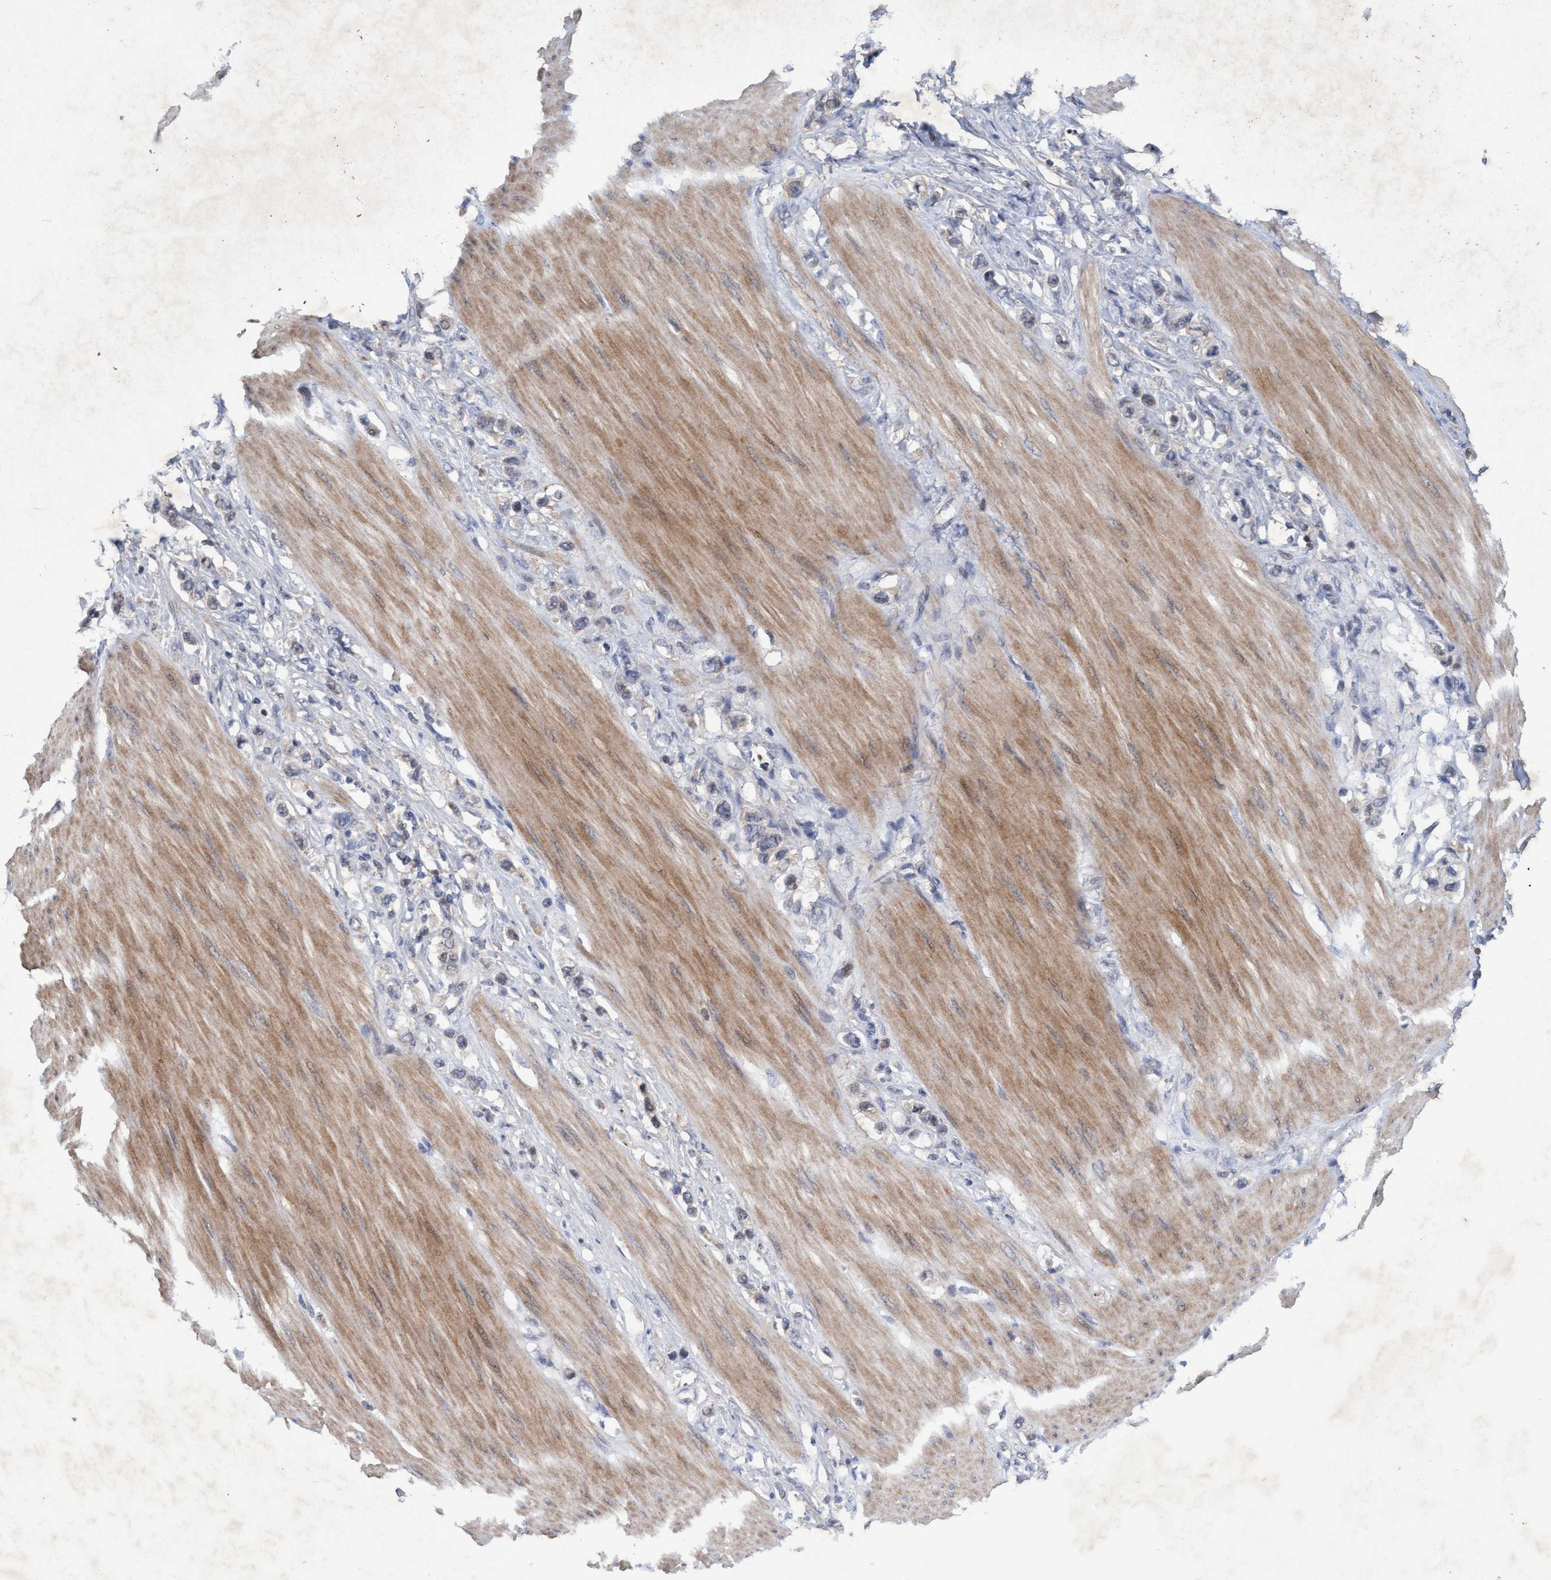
{"staining": {"intensity": "weak", "quantity": "<25%", "location": "cytoplasmic/membranous"}, "tissue": "stomach cancer", "cell_type": "Tumor cells", "image_type": "cancer", "snomed": [{"axis": "morphology", "description": "Adenocarcinoma, NOS"}, {"axis": "topography", "description": "Stomach"}], "caption": "Histopathology image shows no significant protein positivity in tumor cells of stomach cancer (adenocarcinoma).", "gene": "ZNF677", "patient": {"sex": "female", "age": 65}}